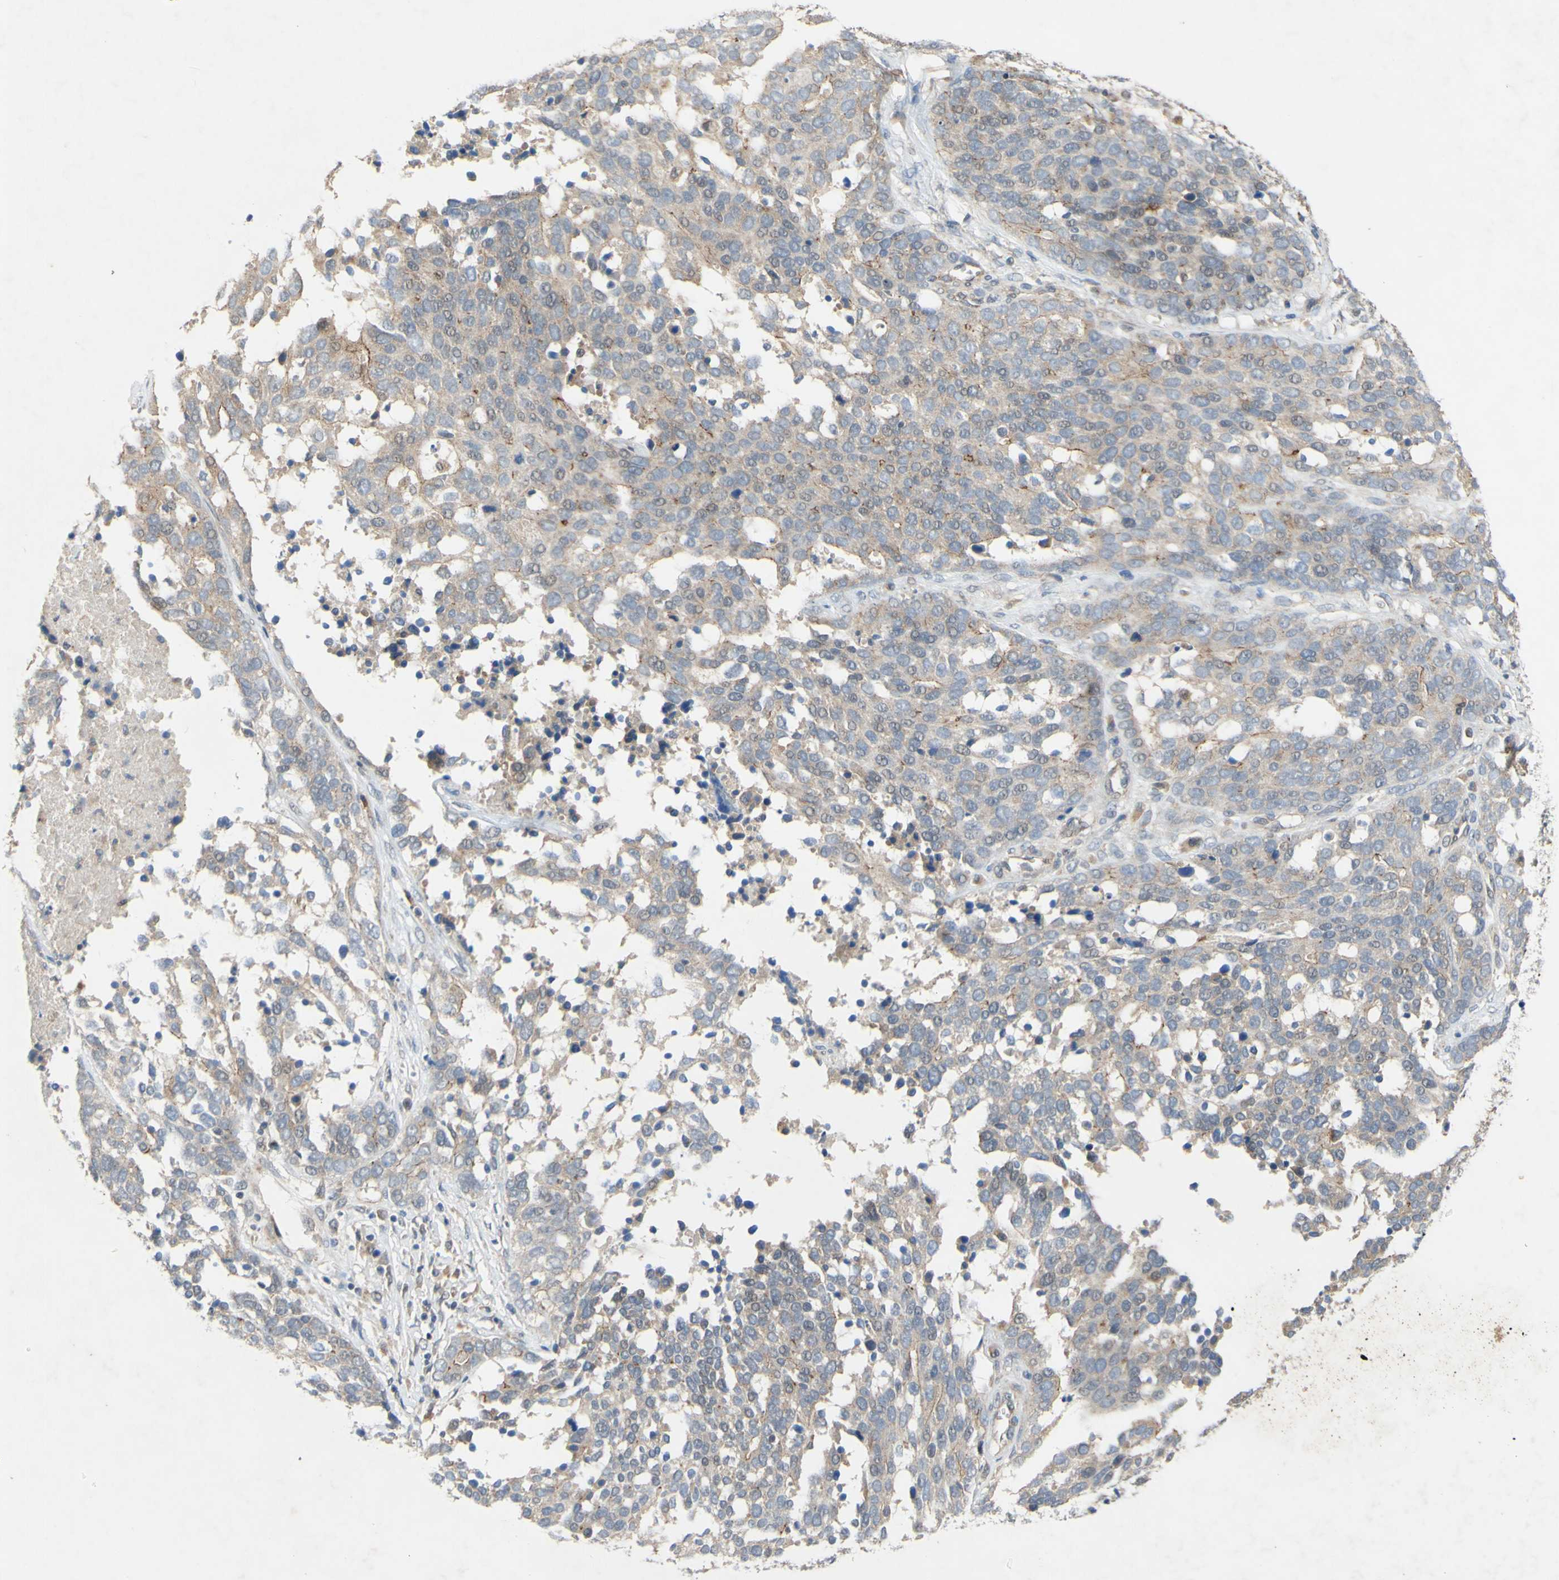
{"staining": {"intensity": "weak", "quantity": ">75%", "location": "cytoplasmic/membranous,nuclear"}, "tissue": "ovarian cancer", "cell_type": "Tumor cells", "image_type": "cancer", "snomed": [{"axis": "morphology", "description": "Cystadenocarcinoma, serous, NOS"}, {"axis": "topography", "description": "Ovary"}], "caption": "Tumor cells display weak cytoplasmic/membranous and nuclear staining in approximately >75% of cells in ovarian cancer (serous cystadenocarcinoma). The protein of interest is shown in brown color, while the nuclei are stained blue.", "gene": "PDGFB", "patient": {"sex": "female", "age": 44}}